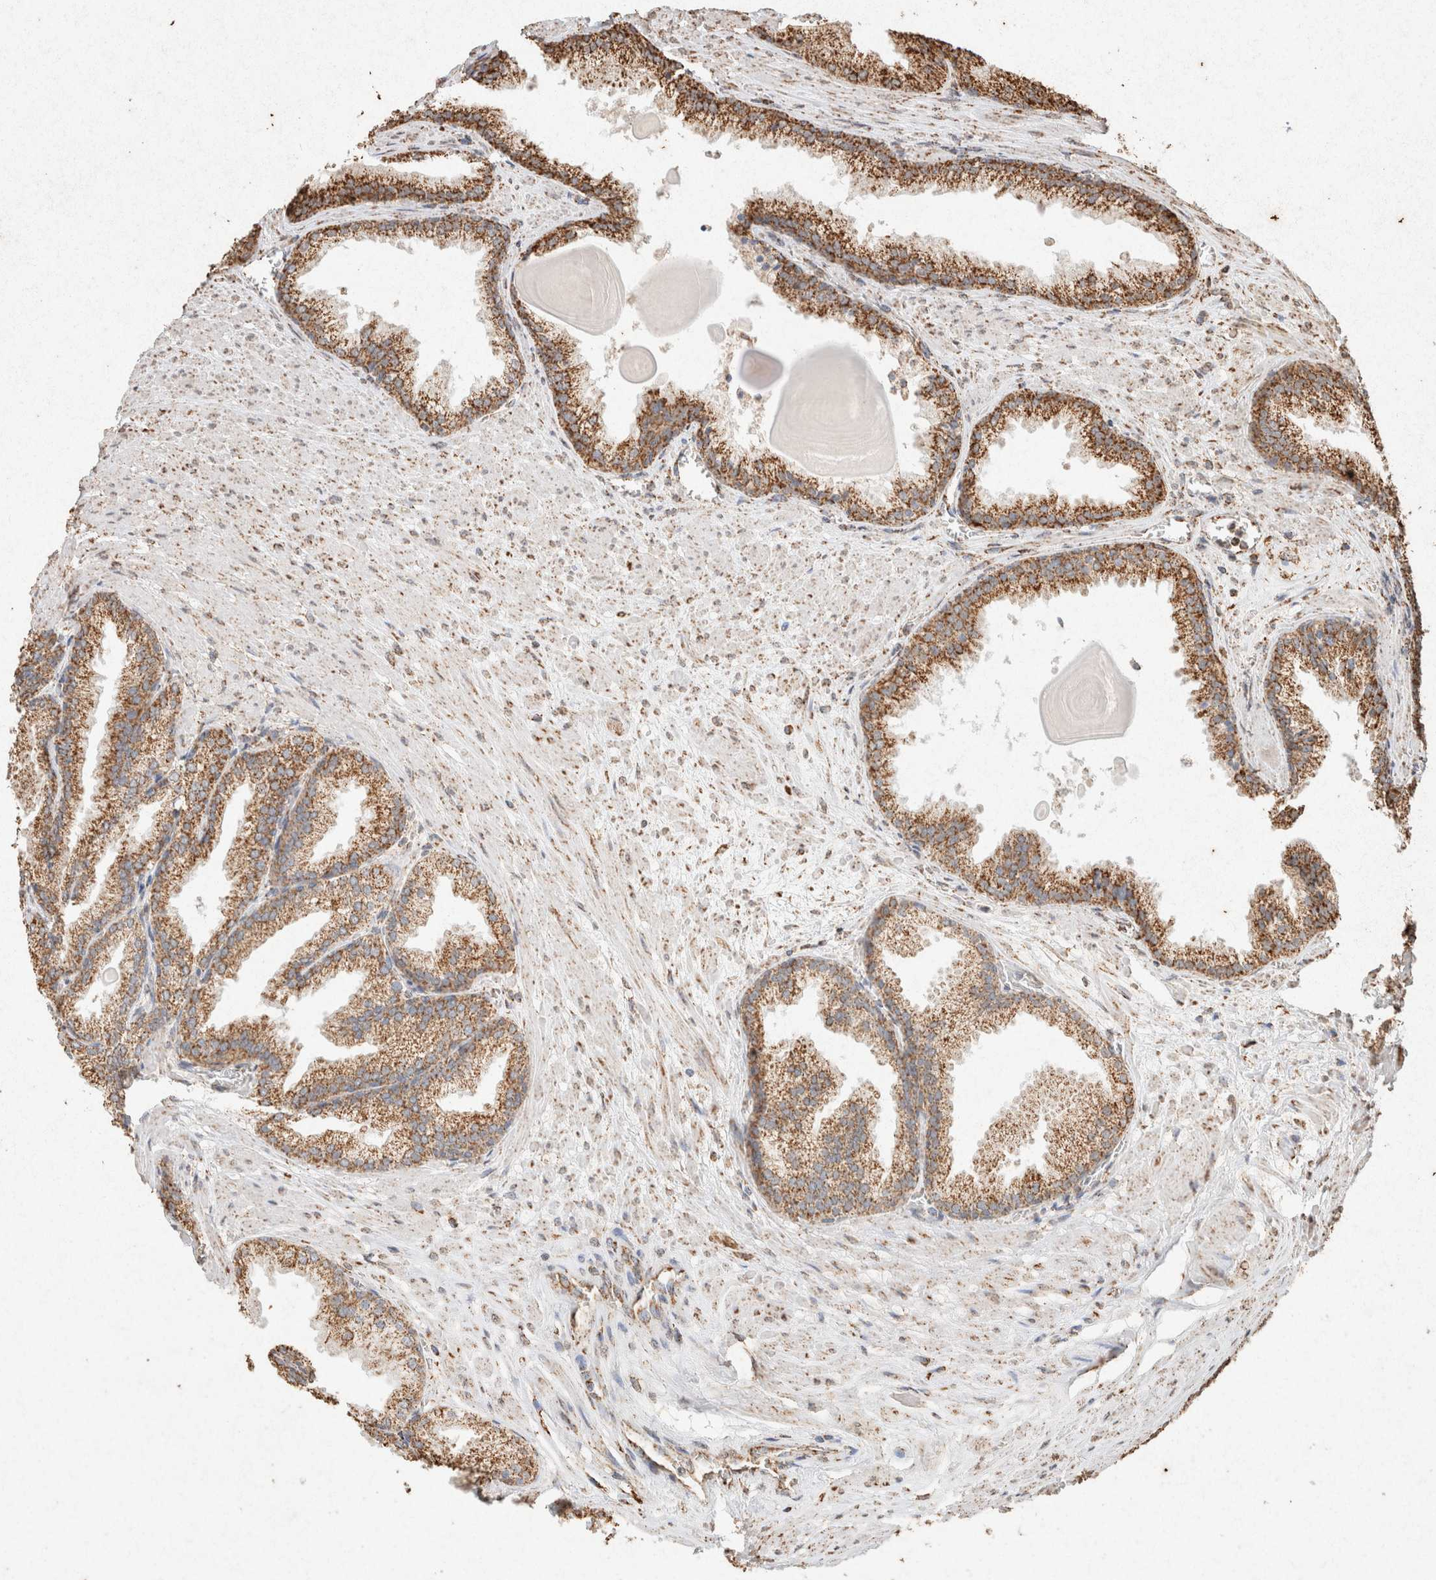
{"staining": {"intensity": "strong", "quantity": ">75%", "location": "cytoplasmic/membranous"}, "tissue": "prostate cancer", "cell_type": "Tumor cells", "image_type": "cancer", "snomed": [{"axis": "morphology", "description": "Adenocarcinoma, Low grade"}, {"axis": "topography", "description": "Prostate"}], "caption": "Protein expression analysis of prostate cancer (low-grade adenocarcinoma) displays strong cytoplasmic/membranous staining in approximately >75% of tumor cells.", "gene": "SDC2", "patient": {"sex": "male", "age": 59}}